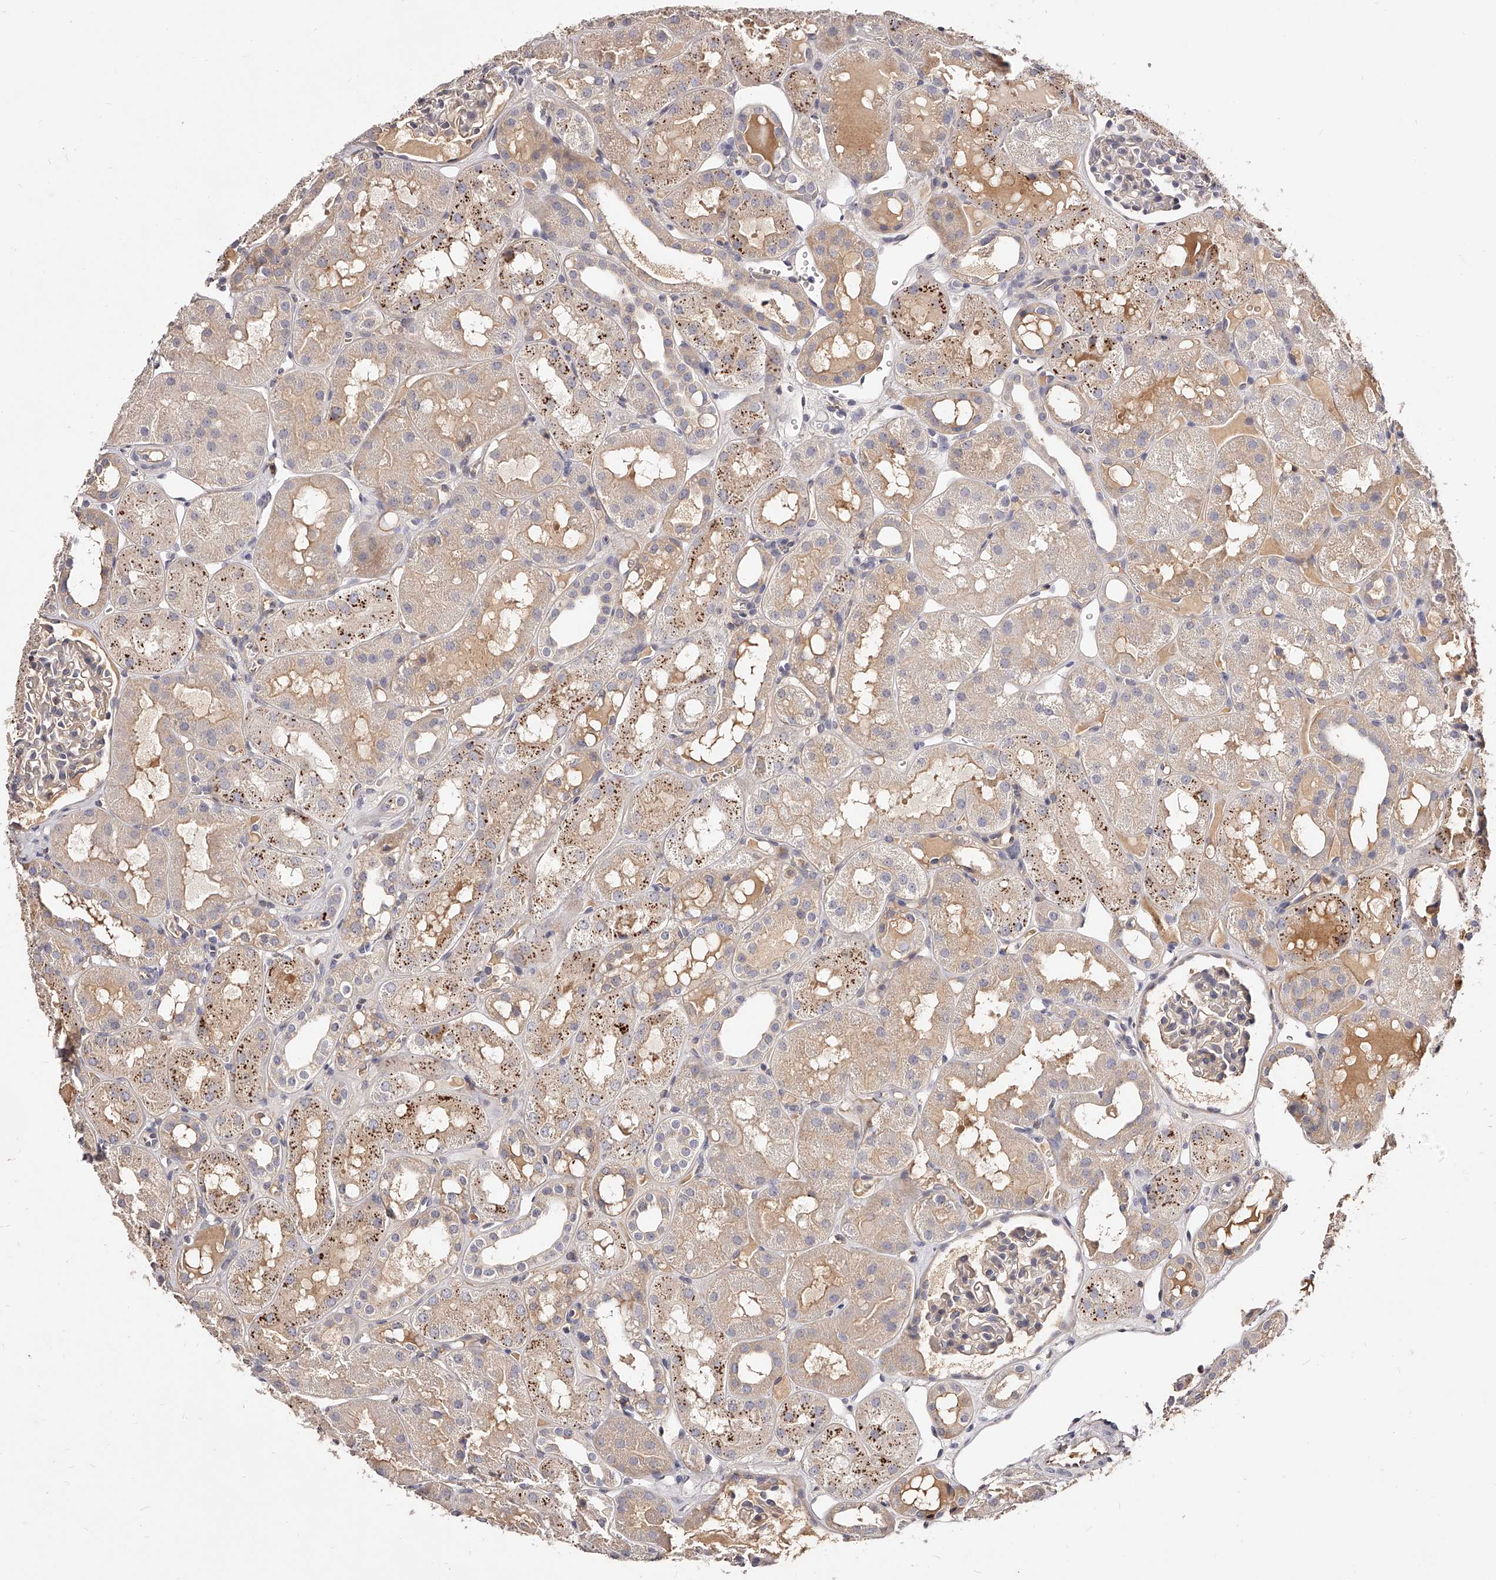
{"staining": {"intensity": "weak", "quantity": "<25%", "location": "cytoplasmic/membranous"}, "tissue": "kidney", "cell_type": "Cells in glomeruli", "image_type": "normal", "snomed": [{"axis": "morphology", "description": "Normal tissue, NOS"}, {"axis": "topography", "description": "Kidney"}], "caption": "This micrograph is of benign kidney stained with IHC to label a protein in brown with the nuclei are counter-stained blue. There is no expression in cells in glomeruli.", "gene": "PHACTR1", "patient": {"sex": "male", "age": 16}}